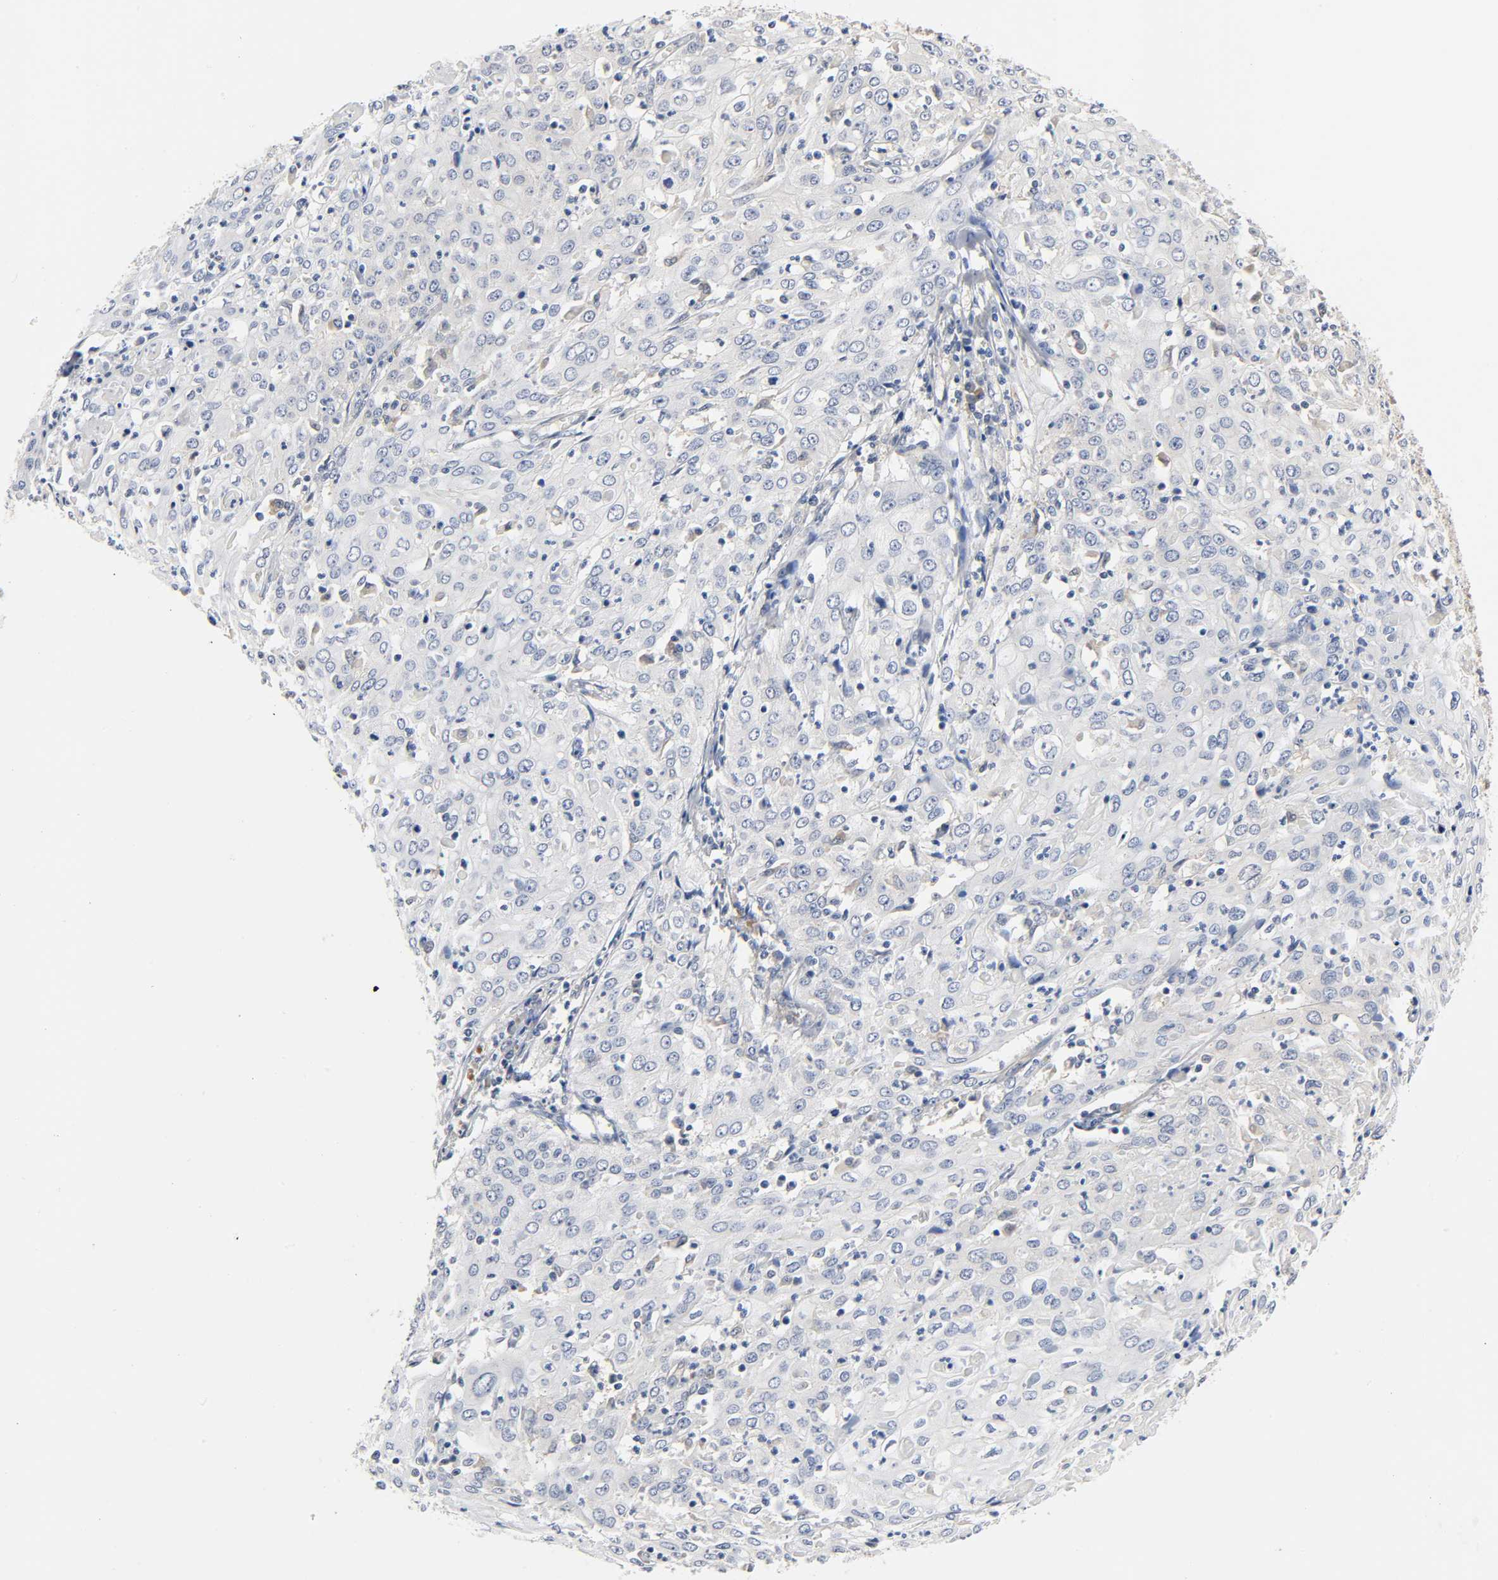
{"staining": {"intensity": "negative", "quantity": "none", "location": "none"}, "tissue": "cervical cancer", "cell_type": "Tumor cells", "image_type": "cancer", "snomed": [{"axis": "morphology", "description": "Squamous cell carcinoma, NOS"}, {"axis": "topography", "description": "Cervix"}], "caption": "The histopathology image demonstrates no significant positivity in tumor cells of cervical cancer.", "gene": "FYN", "patient": {"sex": "female", "age": 39}}